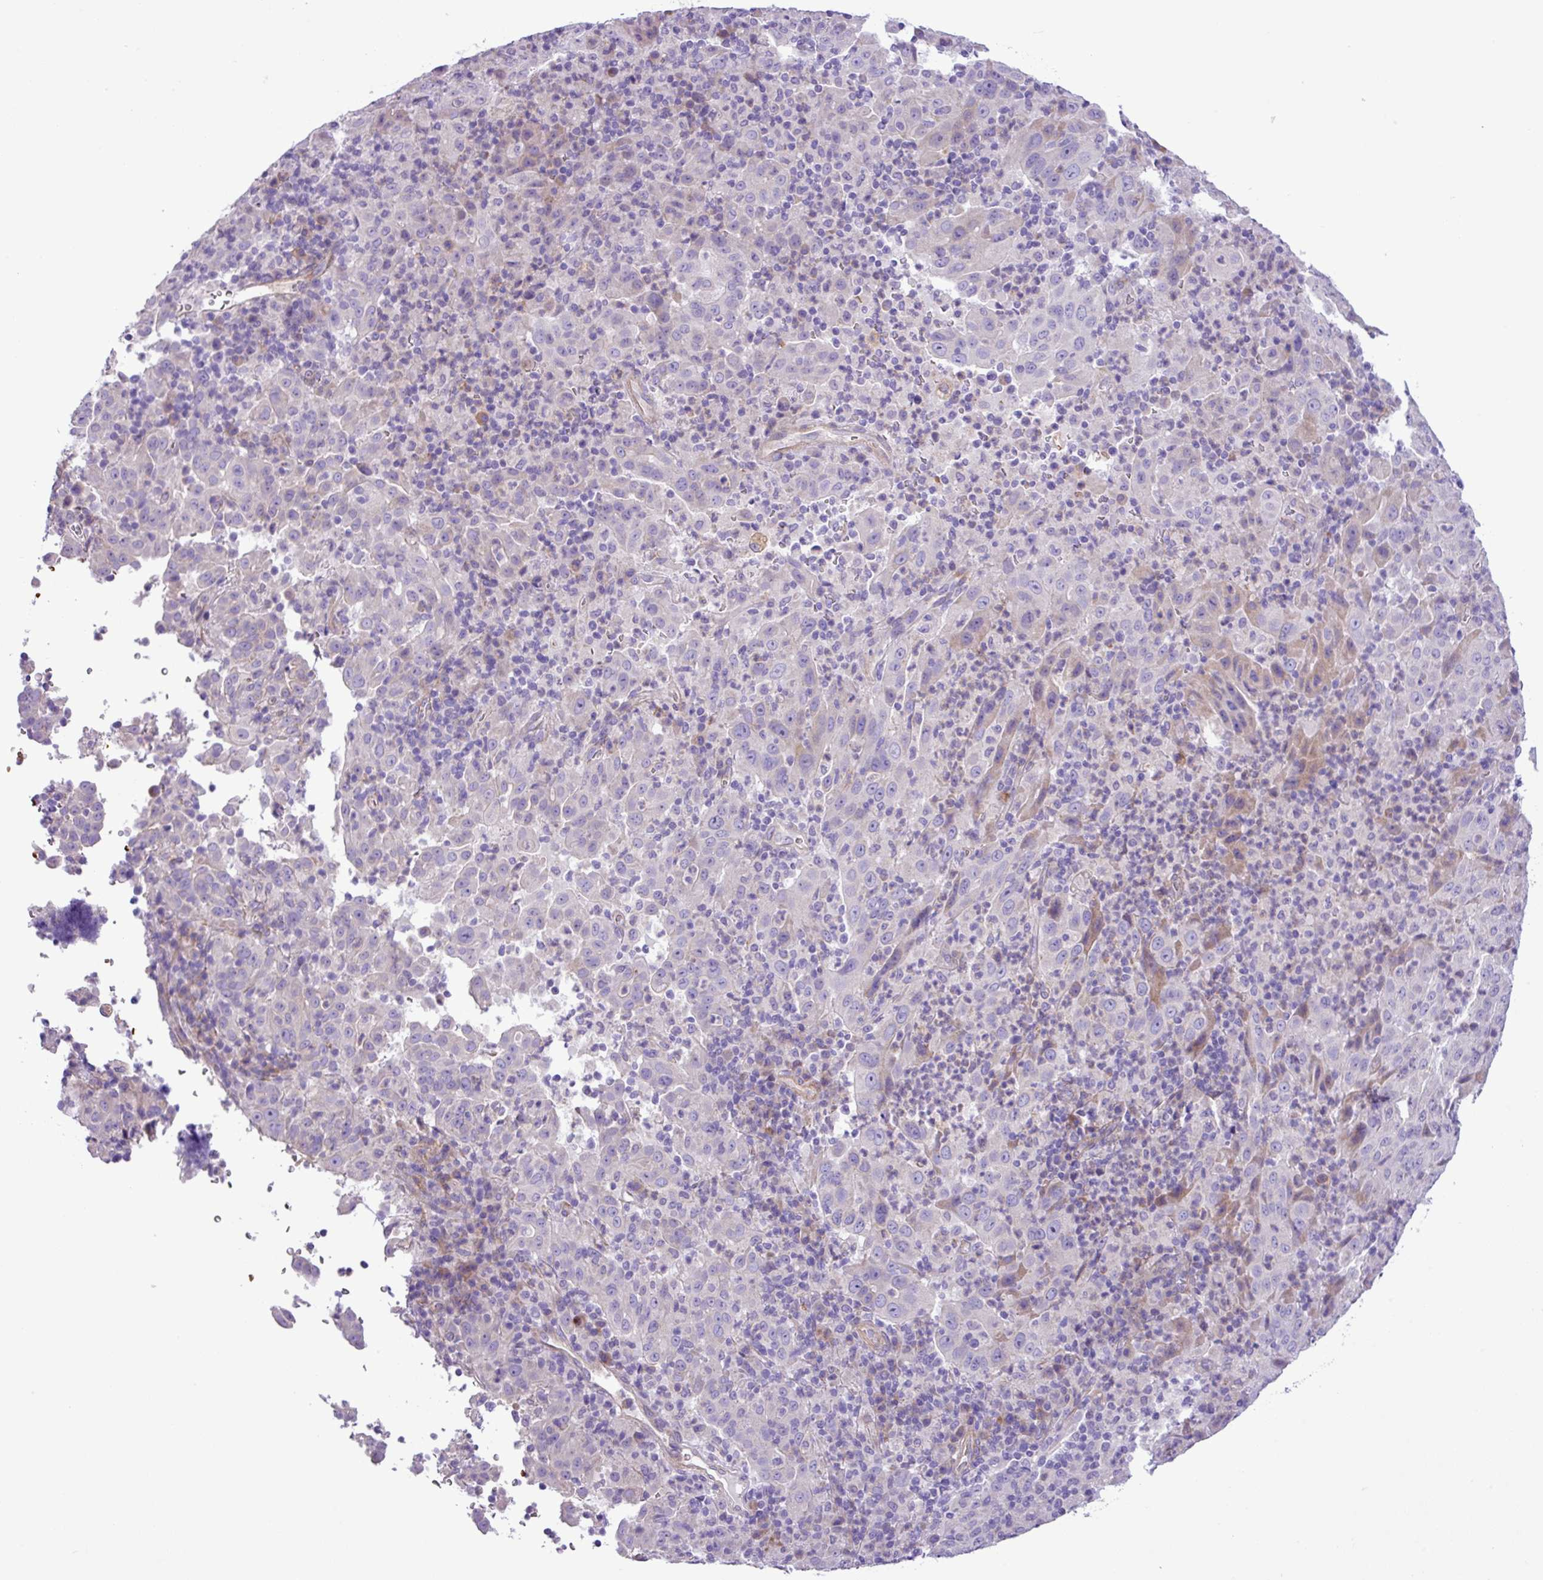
{"staining": {"intensity": "negative", "quantity": "none", "location": "none"}, "tissue": "pancreatic cancer", "cell_type": "Tumor cells", "image_type": "cancer", "snomed": [{"axis": "morphology", "description": "Adenocarcinoma, NOS"}, {"axis": "topography", "description": "Pancreas"}], "caption": "Immunohistochemistry (IHC) of adenocarcinoma (pancreatic) demonstrates no staining in tumor cells.", "gene": "C11orf91", "patient": {"sex": "male", "age": 63}}